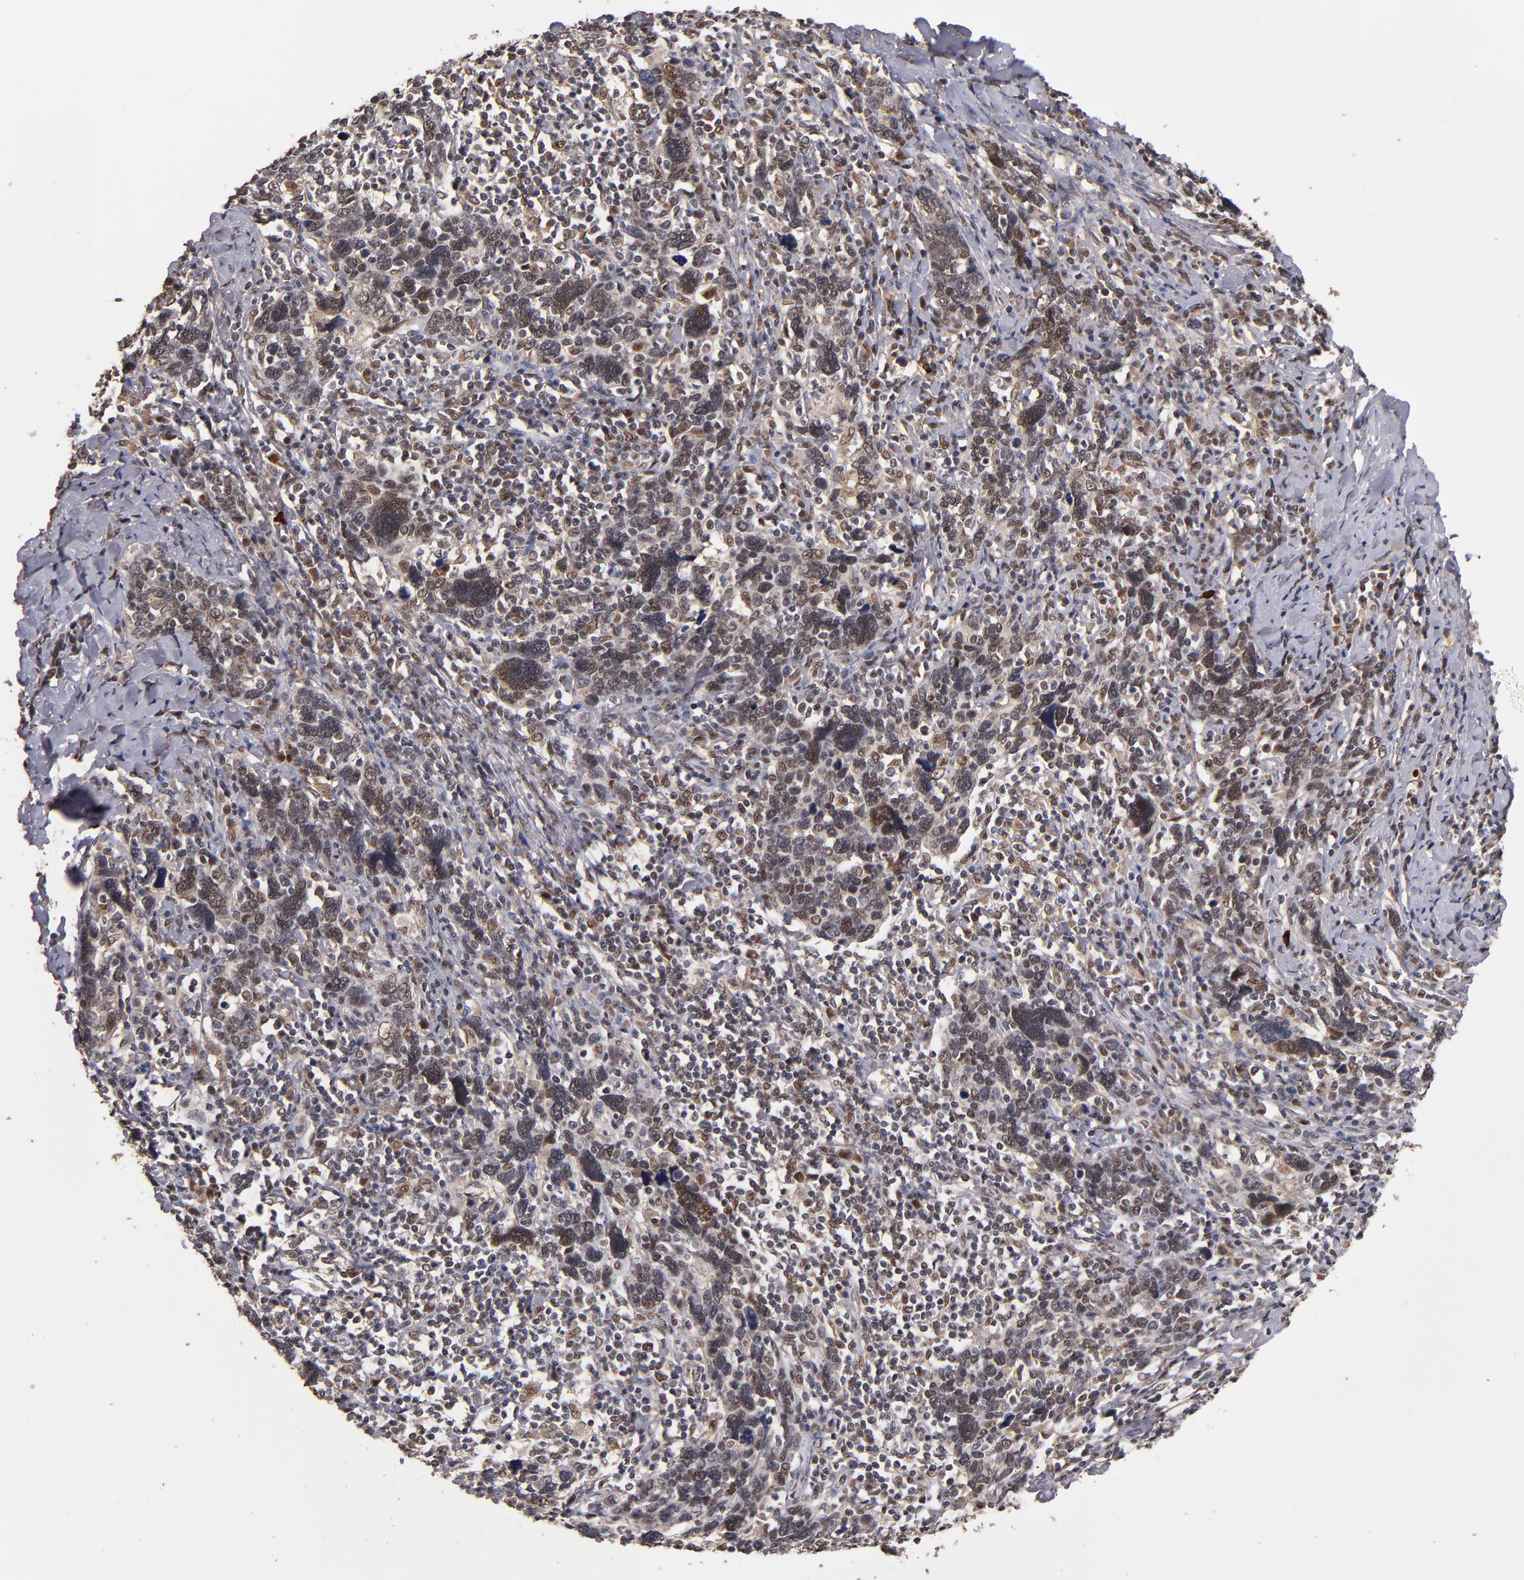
{"staining": {"intensity": "moderate", "quantity": ">75%", "location": "nuclear"}, "tissue": "cervical cancer", "cell_type": "Tumor cells", "image_type": "cancer", "snomed": [{"axis": "morphology", "description": "Squamous cell carcinoma, NOS"}, {"axis": "topography", "description": "Cervix"}], "caption": "Immunohistochemical staining of cervical cancer demonstrates moderate nuclear protein positivity in approximately >75% of tumor cells.", "gene": "EAPP", "patient": {"sex": "female", "age": 41}}